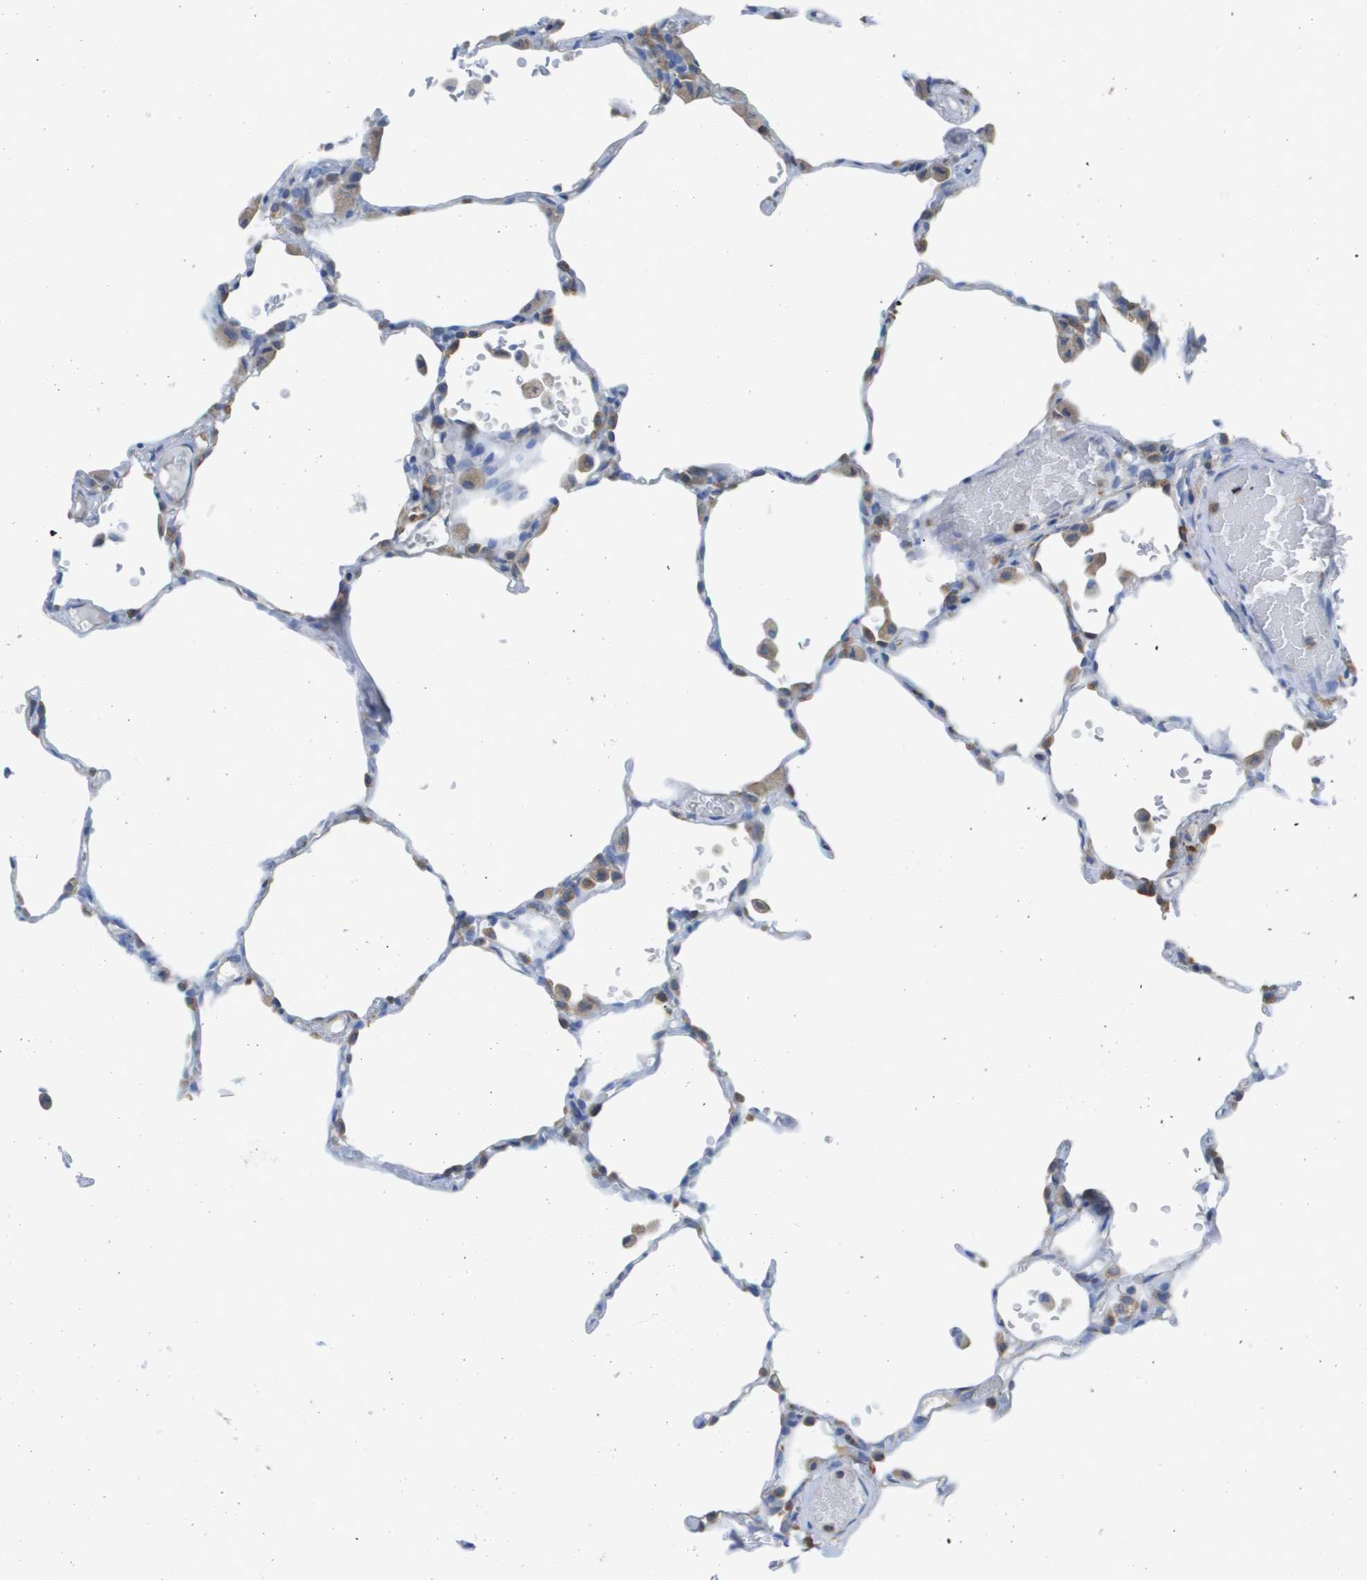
{"staining": {"intensity": "negative", "quantity": "none", "location": "none"}, "tissue": "lung", "cell_type": "Alveolar cells", "image_type": "normal", "snomed": [{"axis": "morphology", "description": "Normal tissue, NOS"}, {"axis": "topography", "description": "Lung"}], "caption": "Immunohistochemical staining of unremarkable human lung reveals no significant positivity in alveolar cells. The staining was performed using DAB to visualize the protein expression in brown, while the nuclei were stained in blue with hematoxylin (Magnification: 20x).", "gene": "SDR42E1", "patient": {"sex": "female", "age": 49}}